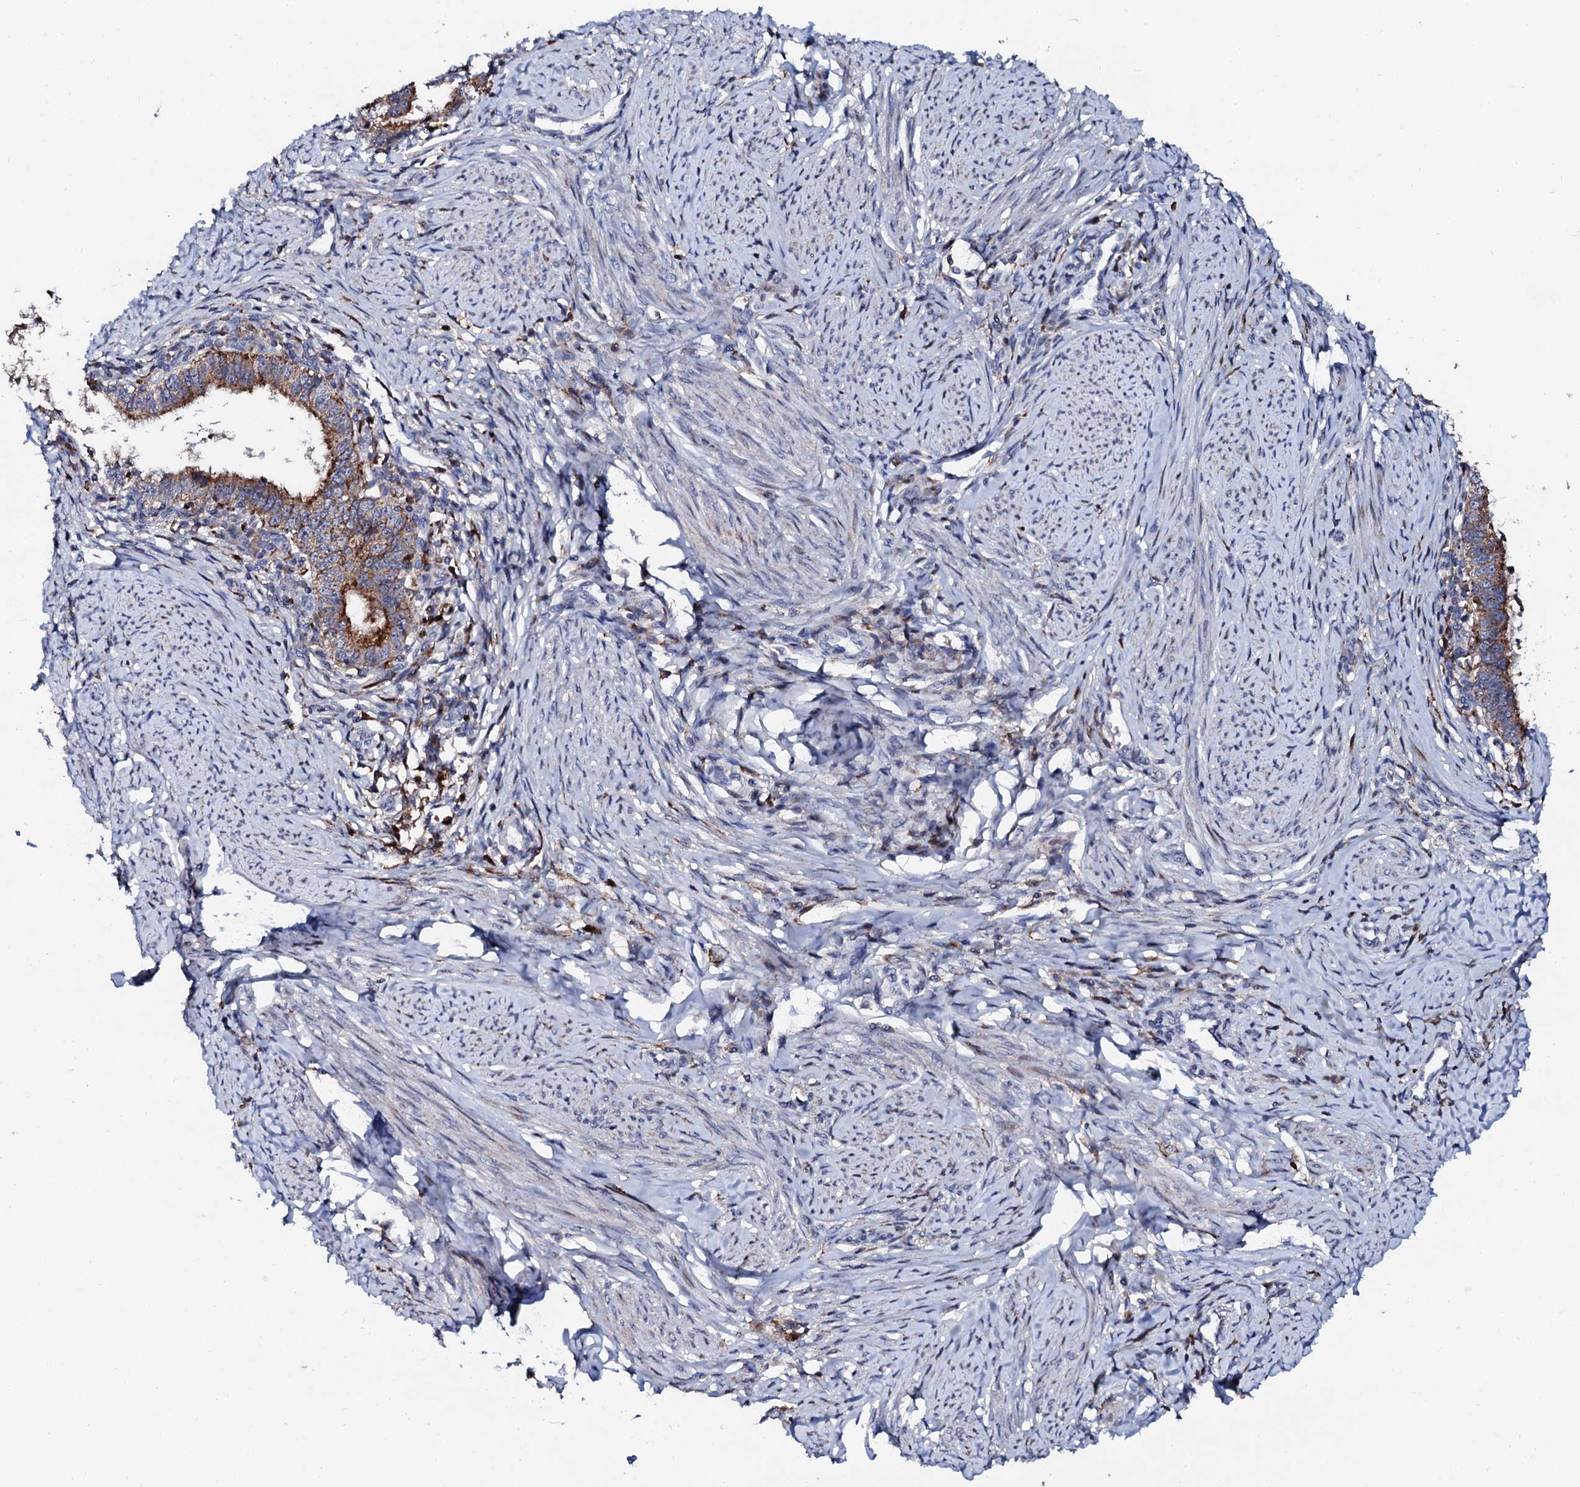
{"staining": {"intensity": "moderate", "quantity": ">75%", "location": "cytoplasmic/membranous"}, "tissue": "cervical cancer", "cell_type": "Tumor cells", "image_type": "cancer", "snomed": [{"axis": "morphology", "description": "Adenocarcinoma, NOS"}, {"axis": "topography", "description": "Cervix"}], "caption": "The image exhibits immunohistochemical staining of adenocarcinoma (cervical). There is moderate cytoplasmic/membranous expression is present in approximately >75% of tumor cells.", "gene": "TCIRG1", "patient": {"sex": "female", "age": 36}}